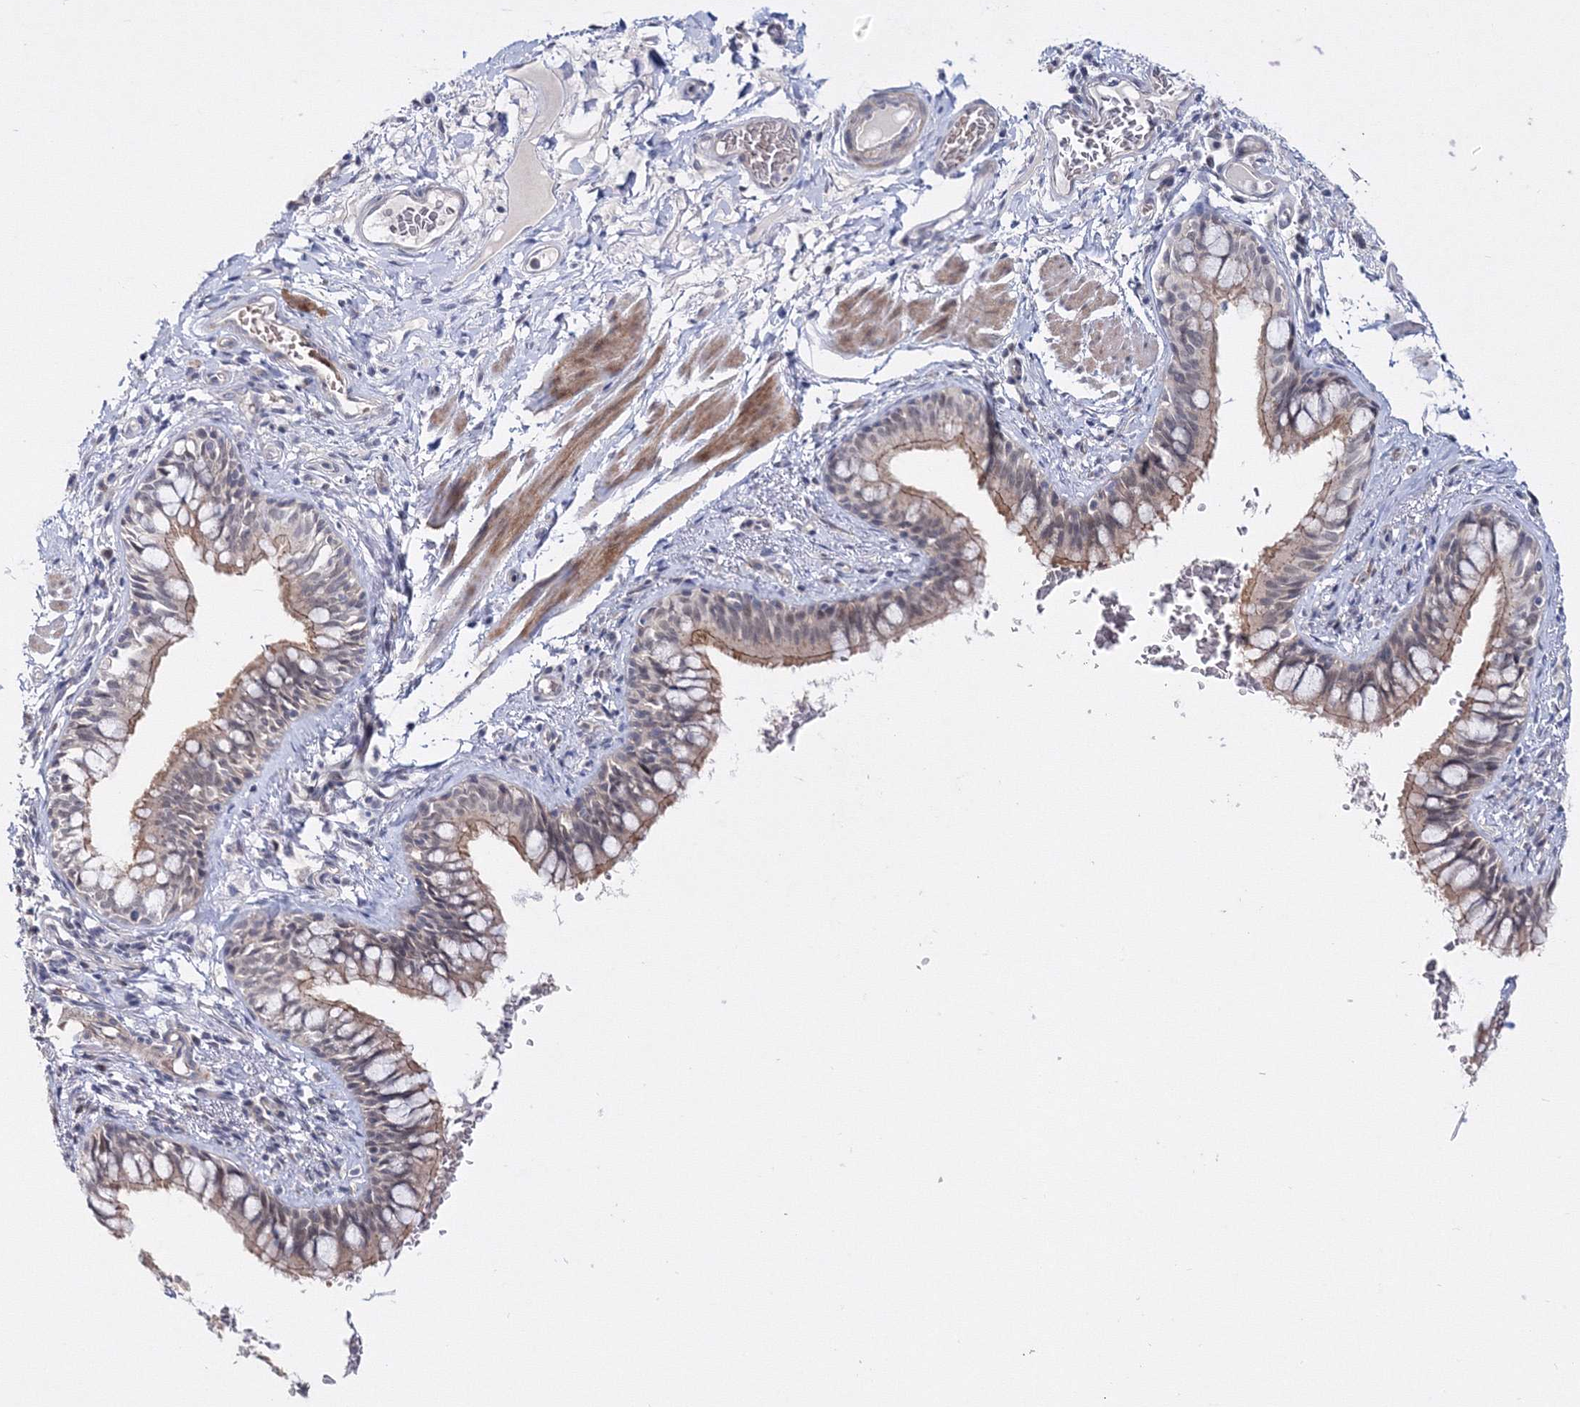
{"staining": {"intensity": "moderate", "quantity": "25%-75%", "location": "cytoplasmic/membranous"}, "tissue": "bronchus", "cell_type": "Respiratory epithelial cells", "image_type": "normal", "snomed": [{"axis": "morphology", "description": "Normal tissue, NOS"}, {"axis": "topography", "description": "Cartilage tissue"}, {"axis": "topography", "description": "Bronchus"}], "caption": "Normal bronchus exhibits moderate cytoplasmic/membranous positivity in approximately 25%-75% of respiratory epithelial cells.", "gene": "C11orf52", "patient": {"sex": "female", "age": 36}}